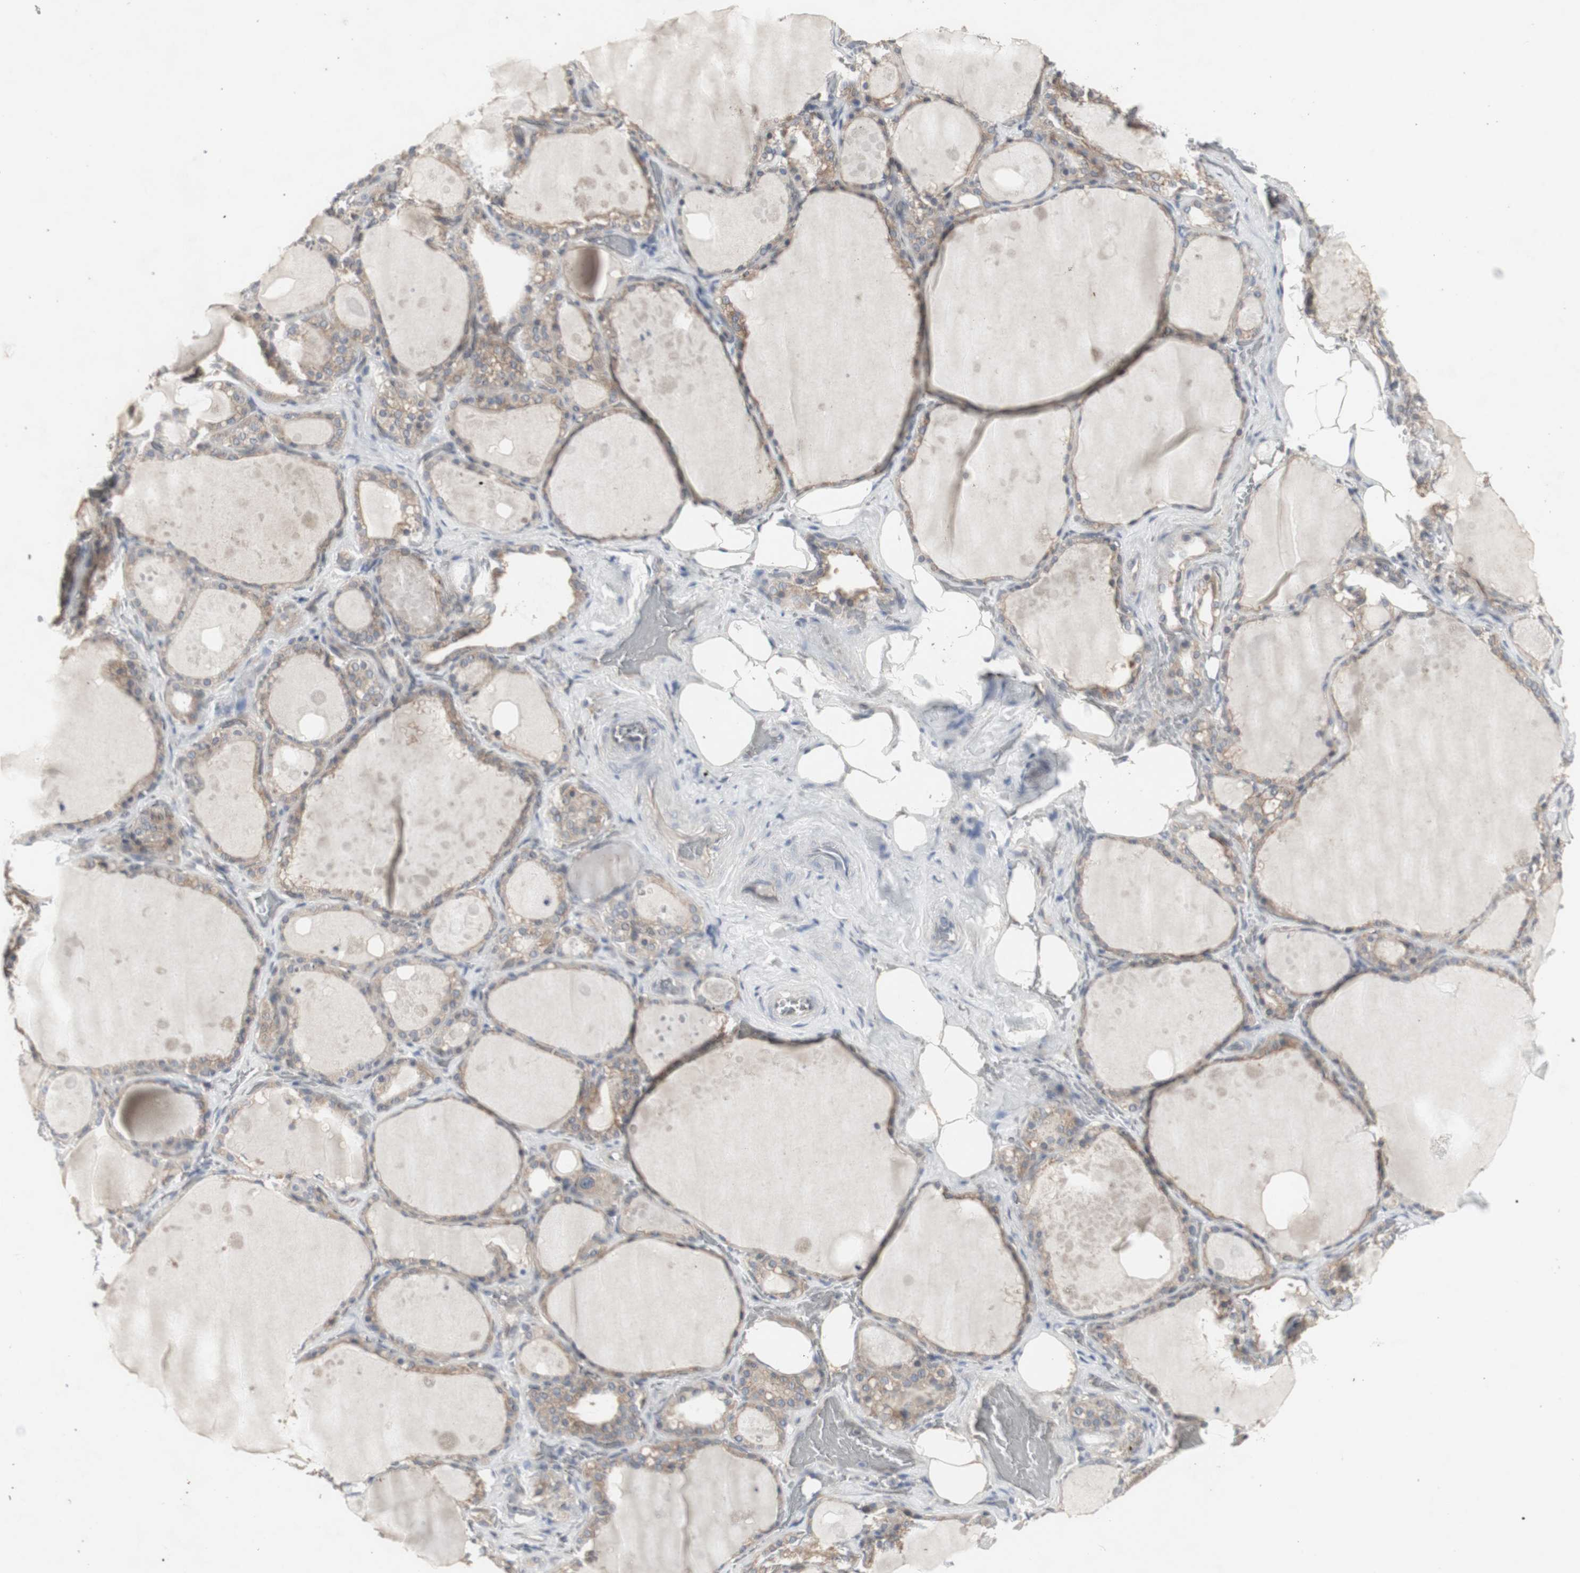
{"staining": {"intensity": "moderate", "quantity": ">75%", "location": "cytoplasmic/membranous"}, "tissue": "thyroid gland", "cell_type": "Glandular cells", "image_type": "normal", "snomed": [{"axis": "morphology", "description": "Normal tissue, NOS"}, {"axis": "topography", "description": "Thyroid gland"}], "caption": "Glandular cells demonstrate medium levels of moderate cytoplasmic/membranous positivity in about >75% of cells in benign human thyroid gland. The staining was performed using DAB to visualize the protein expression in brown, while the nuclei were stained in blue with hematoxylin (Magnification: 20x).", "gene": "CHURC1", "patient": {"sex": "male", "age": 61}}